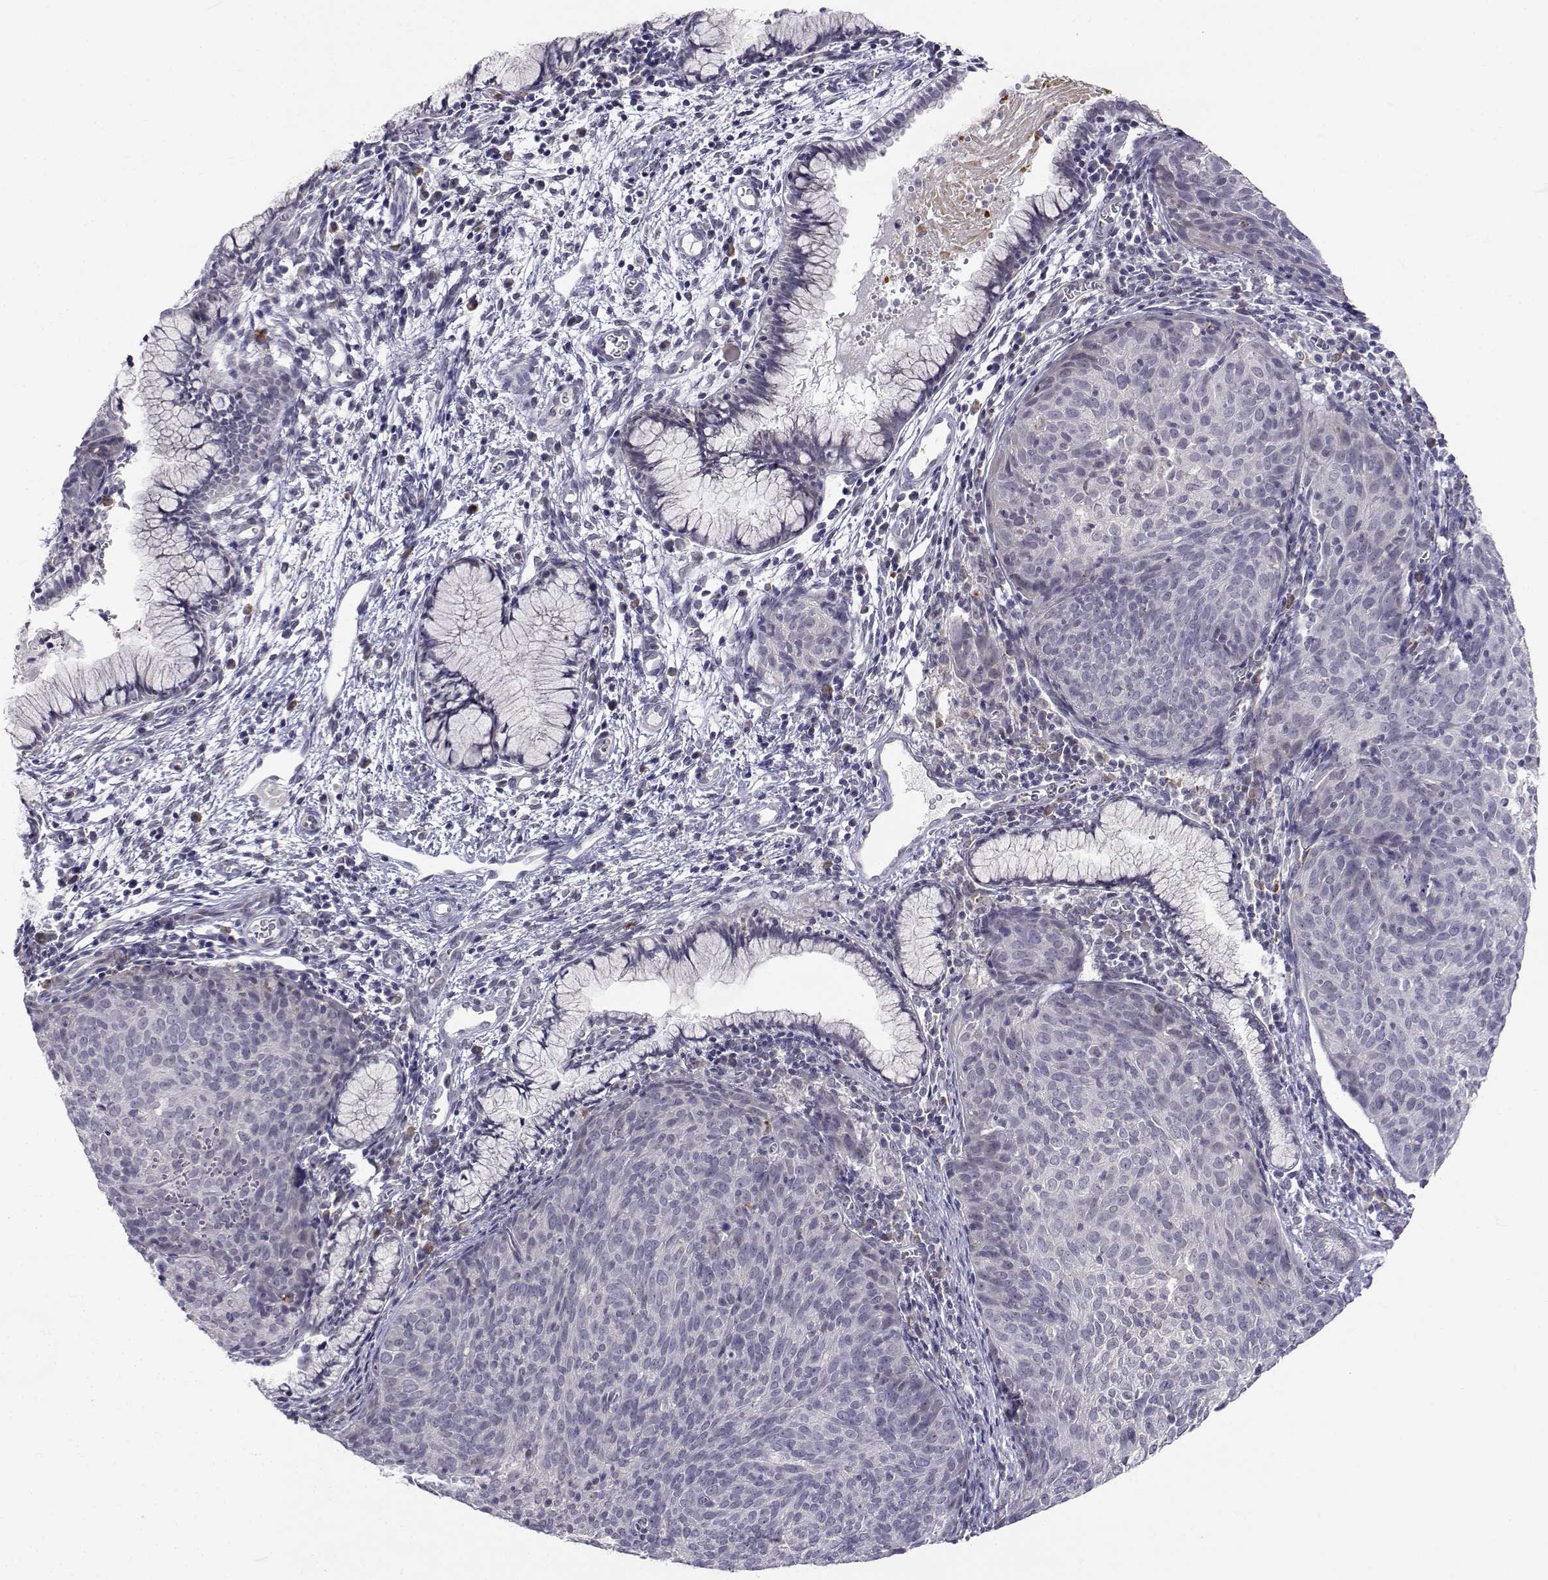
{"staining": {"intensity": "negative", "quantity": "none", "location": "none"}, "tissue": "cervical cancer", "cell_type": "Tumor cells", "image_type": "cancer", "snomed": [{"axis": "morphology", "description": "Squamous cell carcinoma, NOS"}, {"axis": "topography", "description": "Cervix"}], "caption": "This histopathology image is of cervical squamous cell carcinoma stained with immunohistochemistry (IHC) to label a protein in brown with the nuclei are counter-stained blue. There is no positivity in tumor cells. (DAB (3,3'-diaminobenzidine) immunohistochemistry (IHC) with hematoxylin counter stain).", "gene": "SLC6A3", "patient": {"sex": "female", "age": 39}}